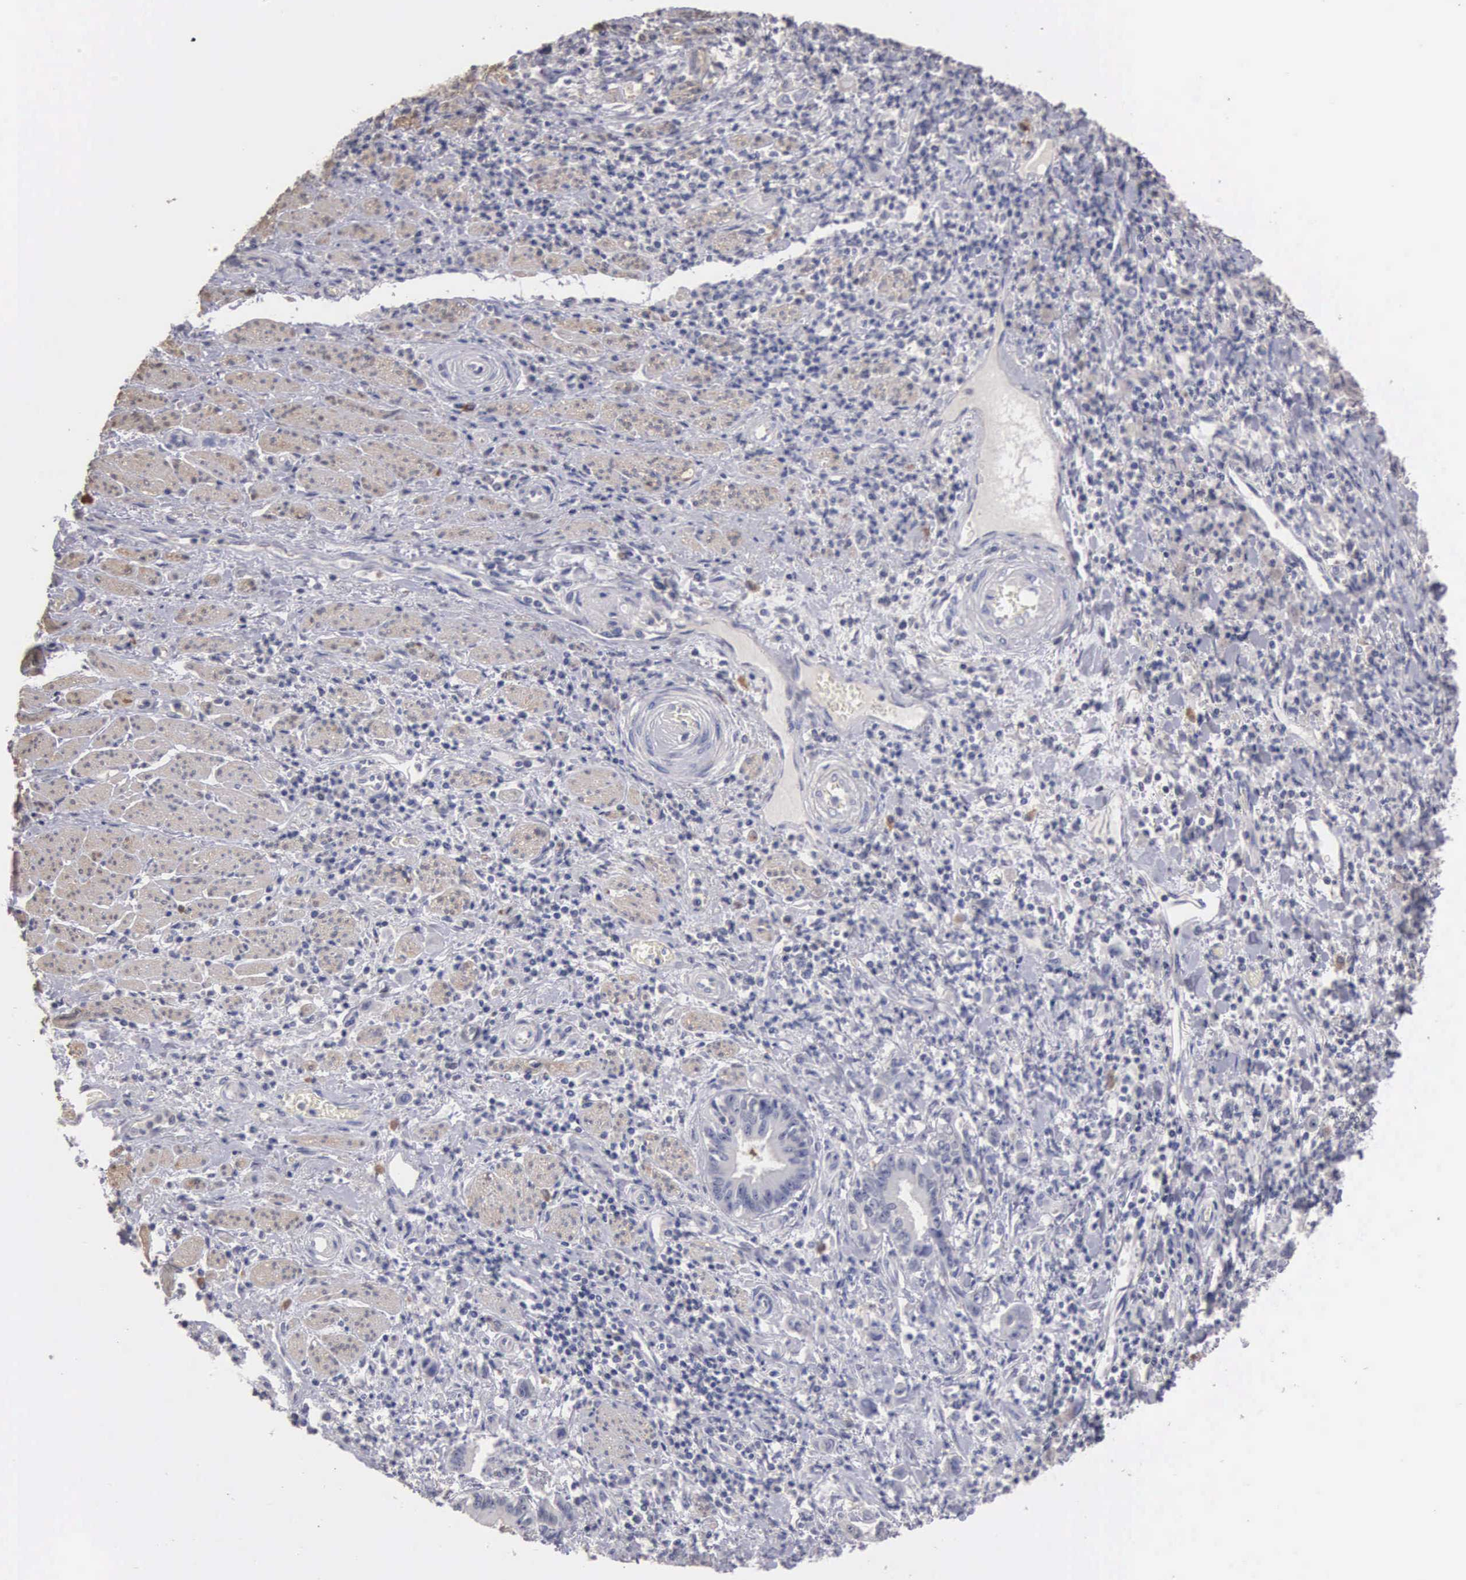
{"staining": {"intensity": "negative", "quantity": "none", "location": "none"}, "tissue": "stomach cancer", "cell_type": "Tumor cells", "image_type": "cancer", "snomed": [{"axis": "morphology", "description": "Adenocarcinoma, NOS"}, {"axis": "topography", "description": "Stomach"}], "caption": "Immunohistochemical staining of stomach cancer demonstrates no significant staining in tumor cells. The staining is performed using DAB (3,3'-diaminobenzidine) brown chromogen with nuclei counter-stained in using hematoxylin.", "gene": "ENO3", "patient": {"sex": "female", "age": 76}}